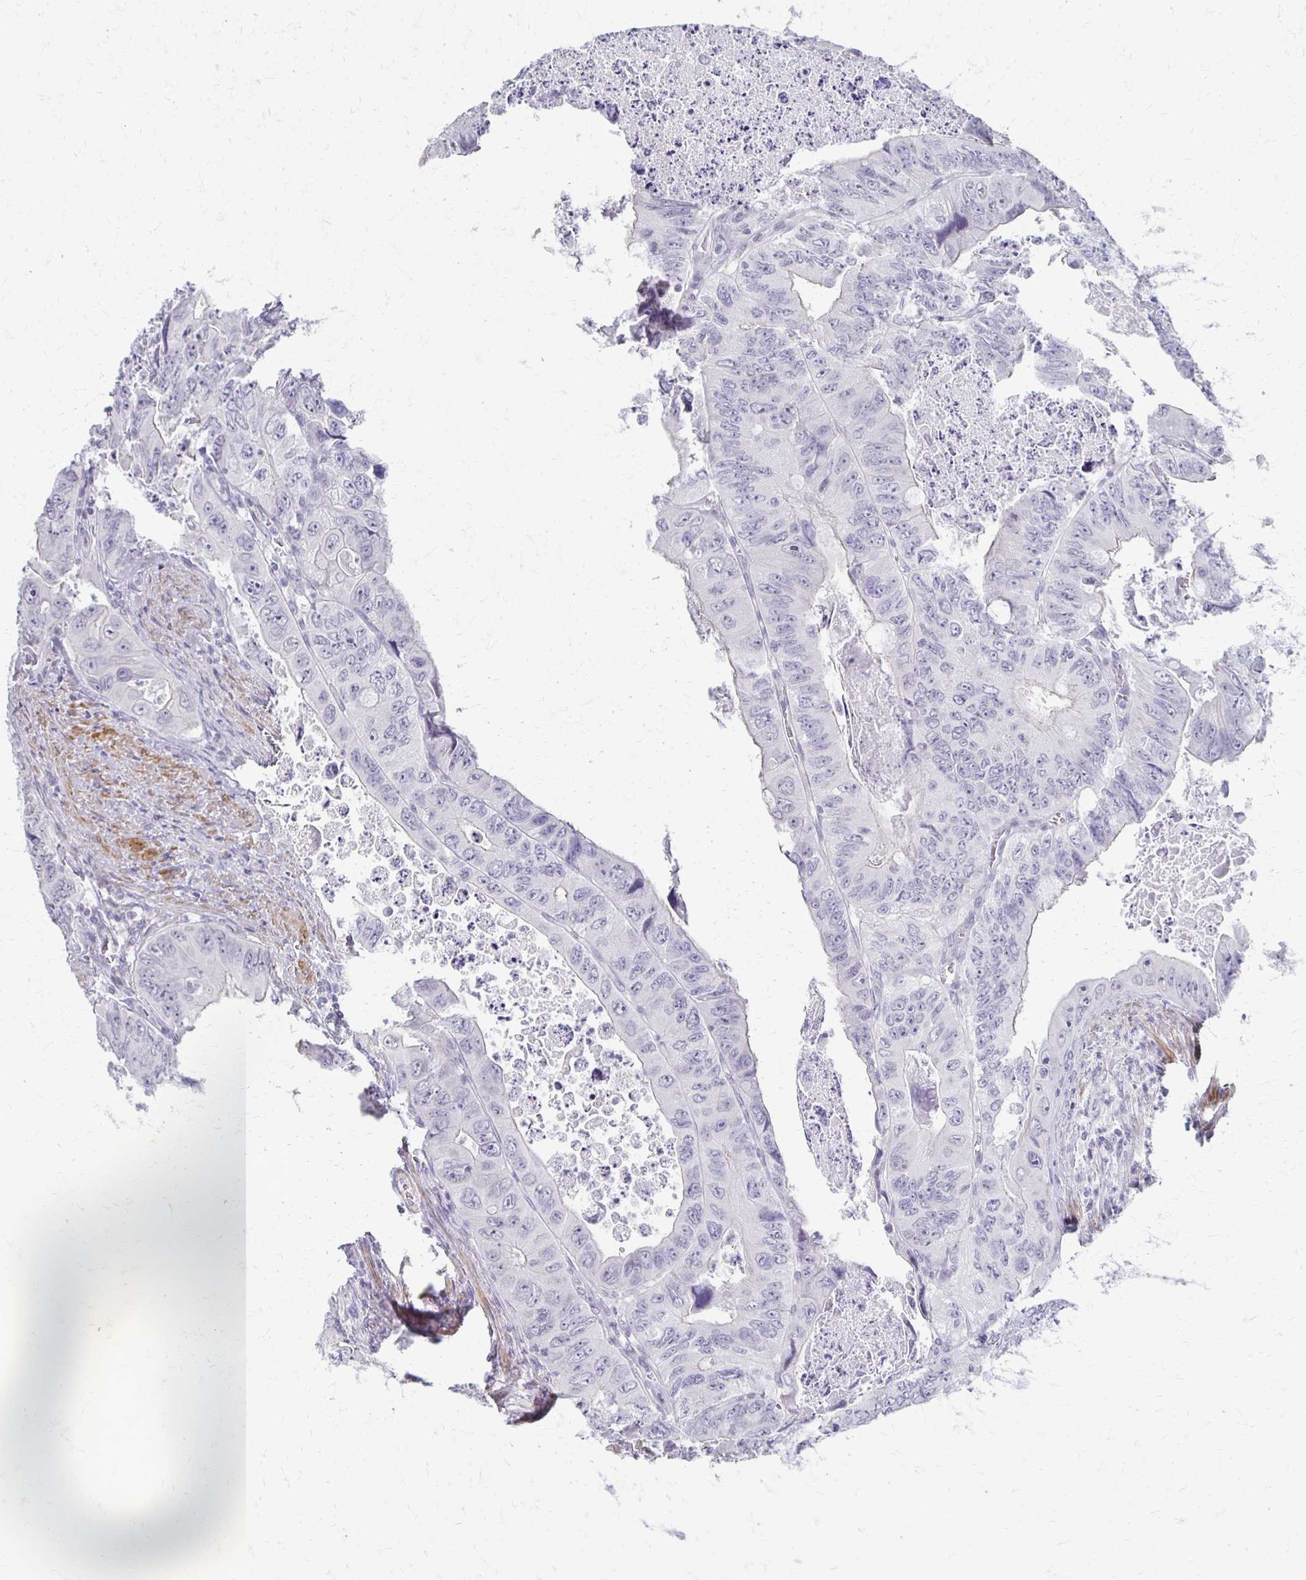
{"staining": {"intensity": "negative", "quantity": "none", "location": "none"}, "tissue": "colorectal cancer", "cell_type": "Tumor cells", "image_type": "cancer", "snomed": [{"axis": "morphology", "description": "Adenocarcinoma, NOS"}, {"axis": "topography", "description": "Colon"}], "caption": "Immunohistochemistry (IHC) image of neoplastic tissue: human colorectal adenocarcinoma stained with DAB (3,3'-diaminobenzidine) shows no significant protein positivity in tumor cells.", "gene": "FOXO4", "patient": {"sex": "female", "age": 84}}